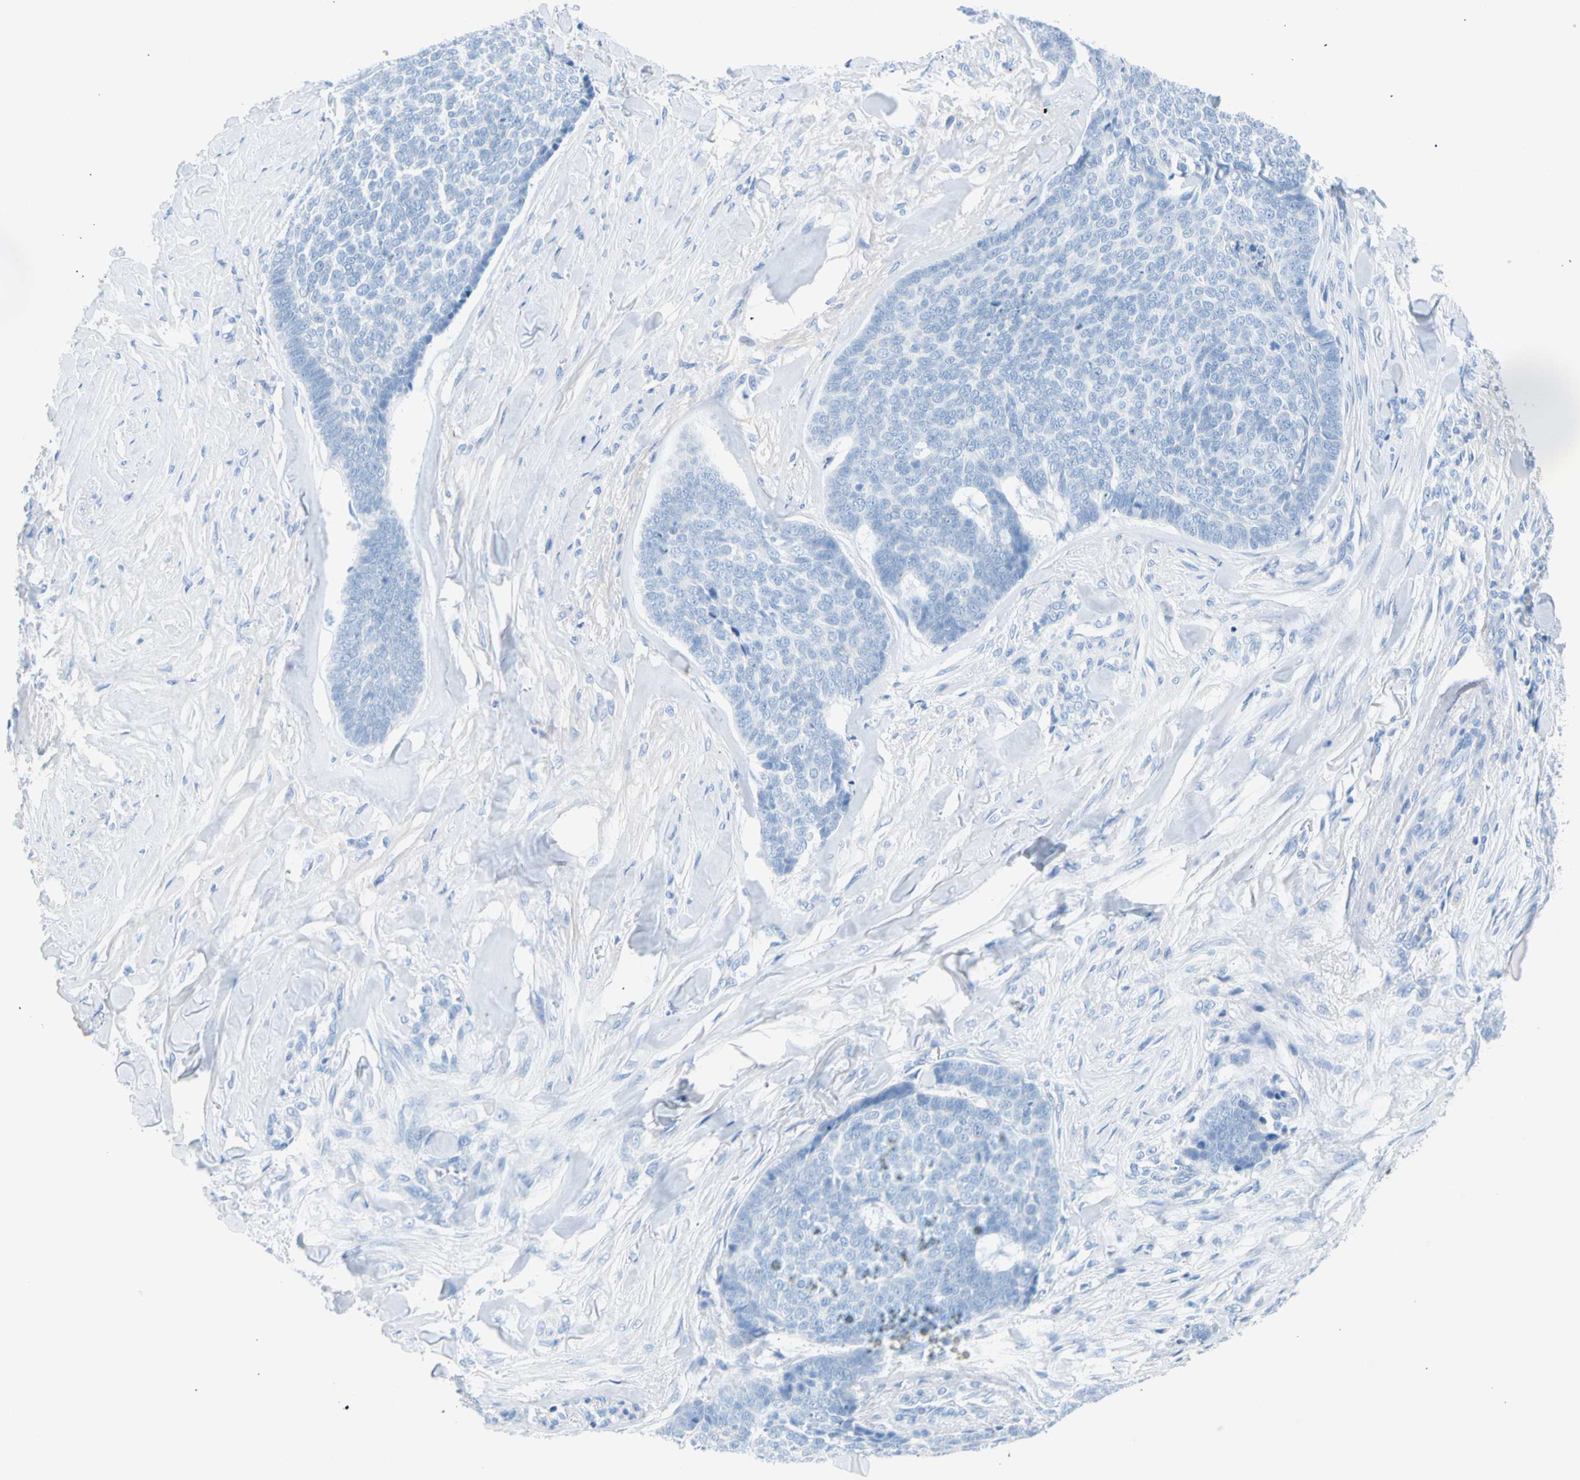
{"staining": {"intensity": "negative", "quantity": "none", "location": "none"}, "tissue": "skin cancer", "cell_type": "Tumor cells", "image_type": "cancer", "snomed": [{"axis": "morphology", "description": "Basal cell carcinoma"}, {"axis": "topography", "description": "Skin"}], "caption": "The histopathology image demonstrates no staining of tumor cells in skin cancer.", "gene": "CEL", "patient": {"sex": "male", "age": 84}}